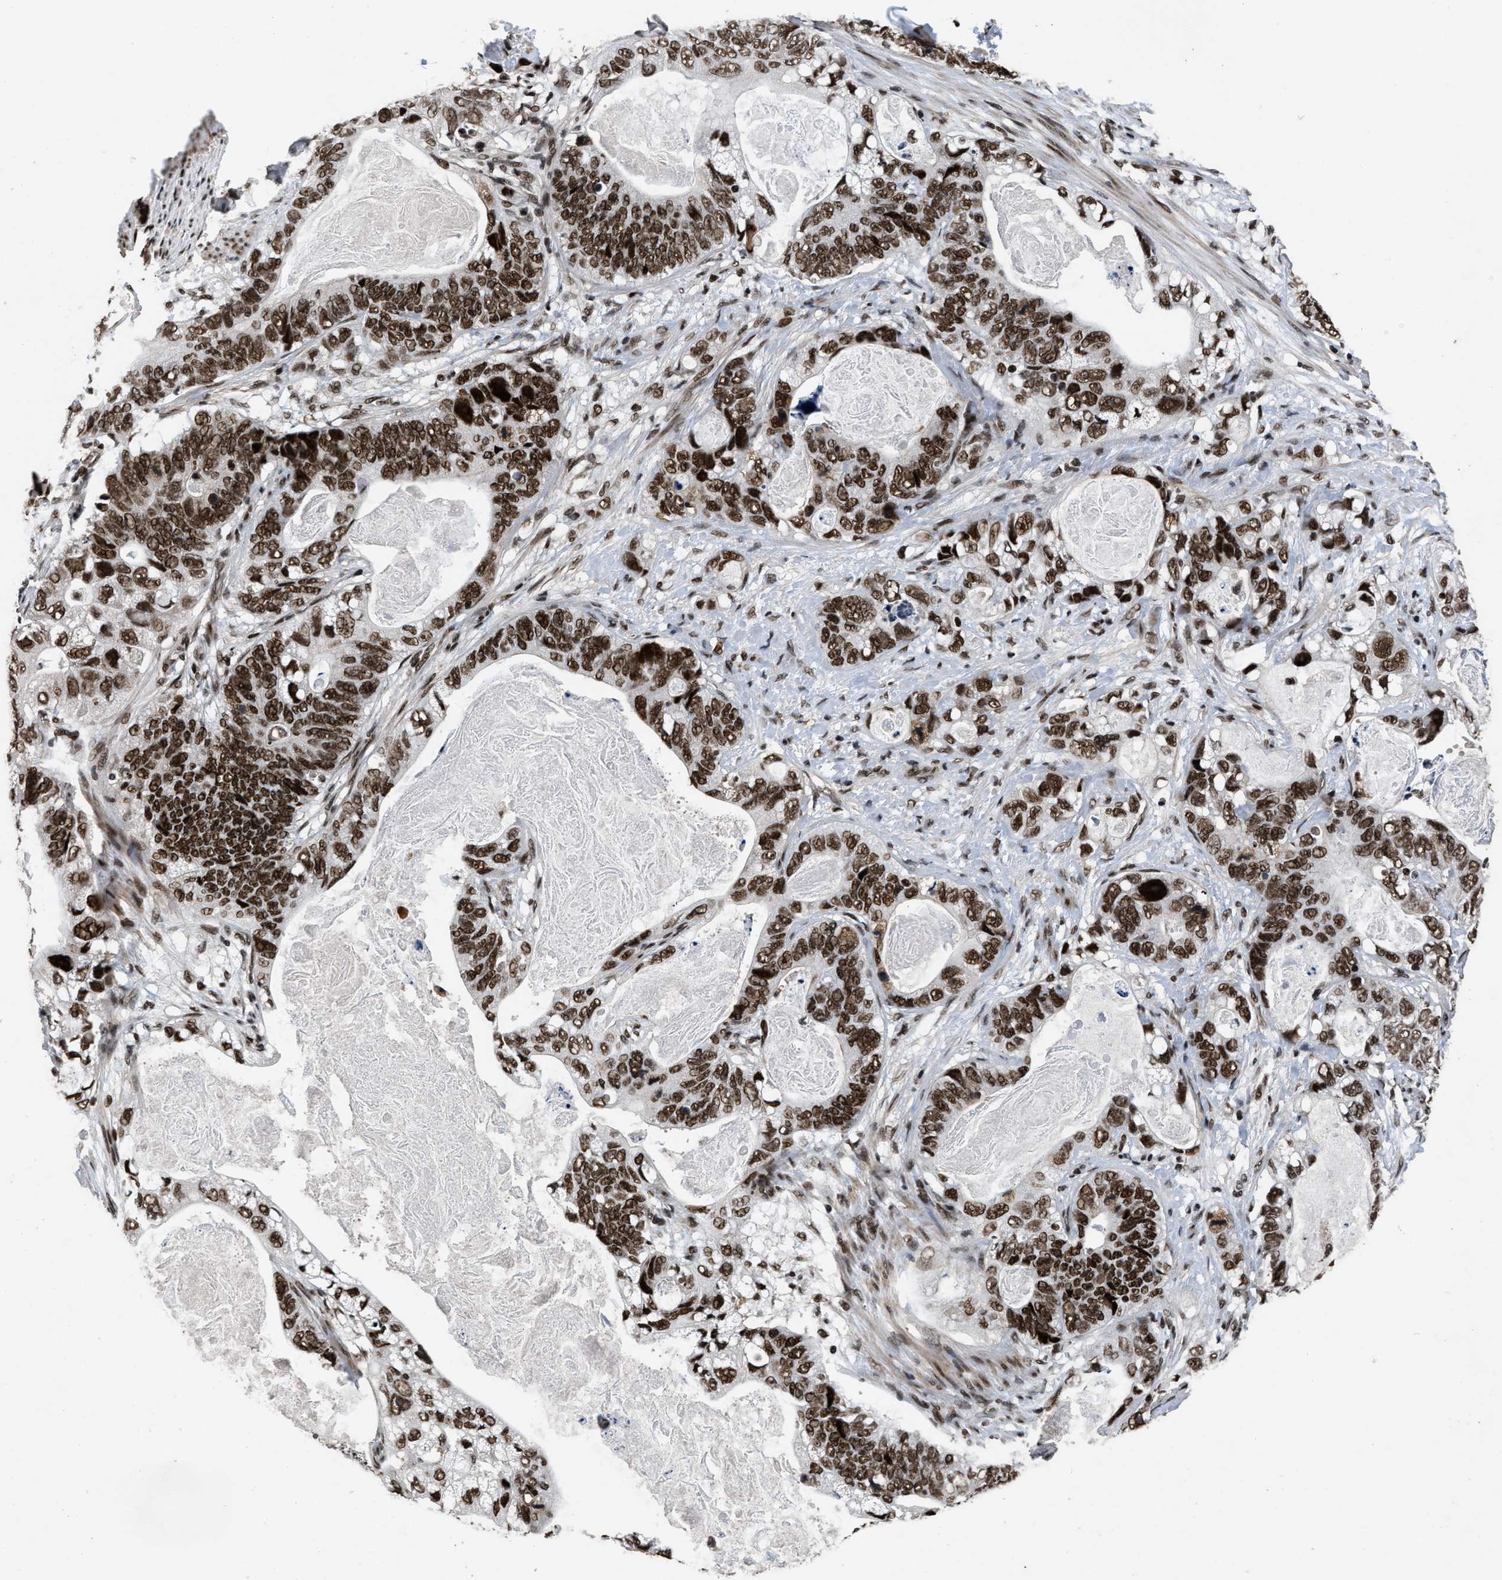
{"staining": {"intensity": "strong", "quantity": ">75%", "location": "nuclear"}, "tissue": "stomach cancer", "cell_type": "Tumor cells", "image_type": "cancer", "snomed": [{"axis": "morphology", "description": "Normal tissue, NOS"}, {"axis": "morphology", "description": "Adenocarcinoma, NOS"}, {"axis": "topography", "description": "Stomach"}], "caption": "The image reveals immunohistochemical staining of adenocarcinoma (stomach). There is strong nuclear staining is identified in approximately >75% of tumor cells.", "gene": "SMARCB1", "patient": {"sex": "female", "age": 89}}